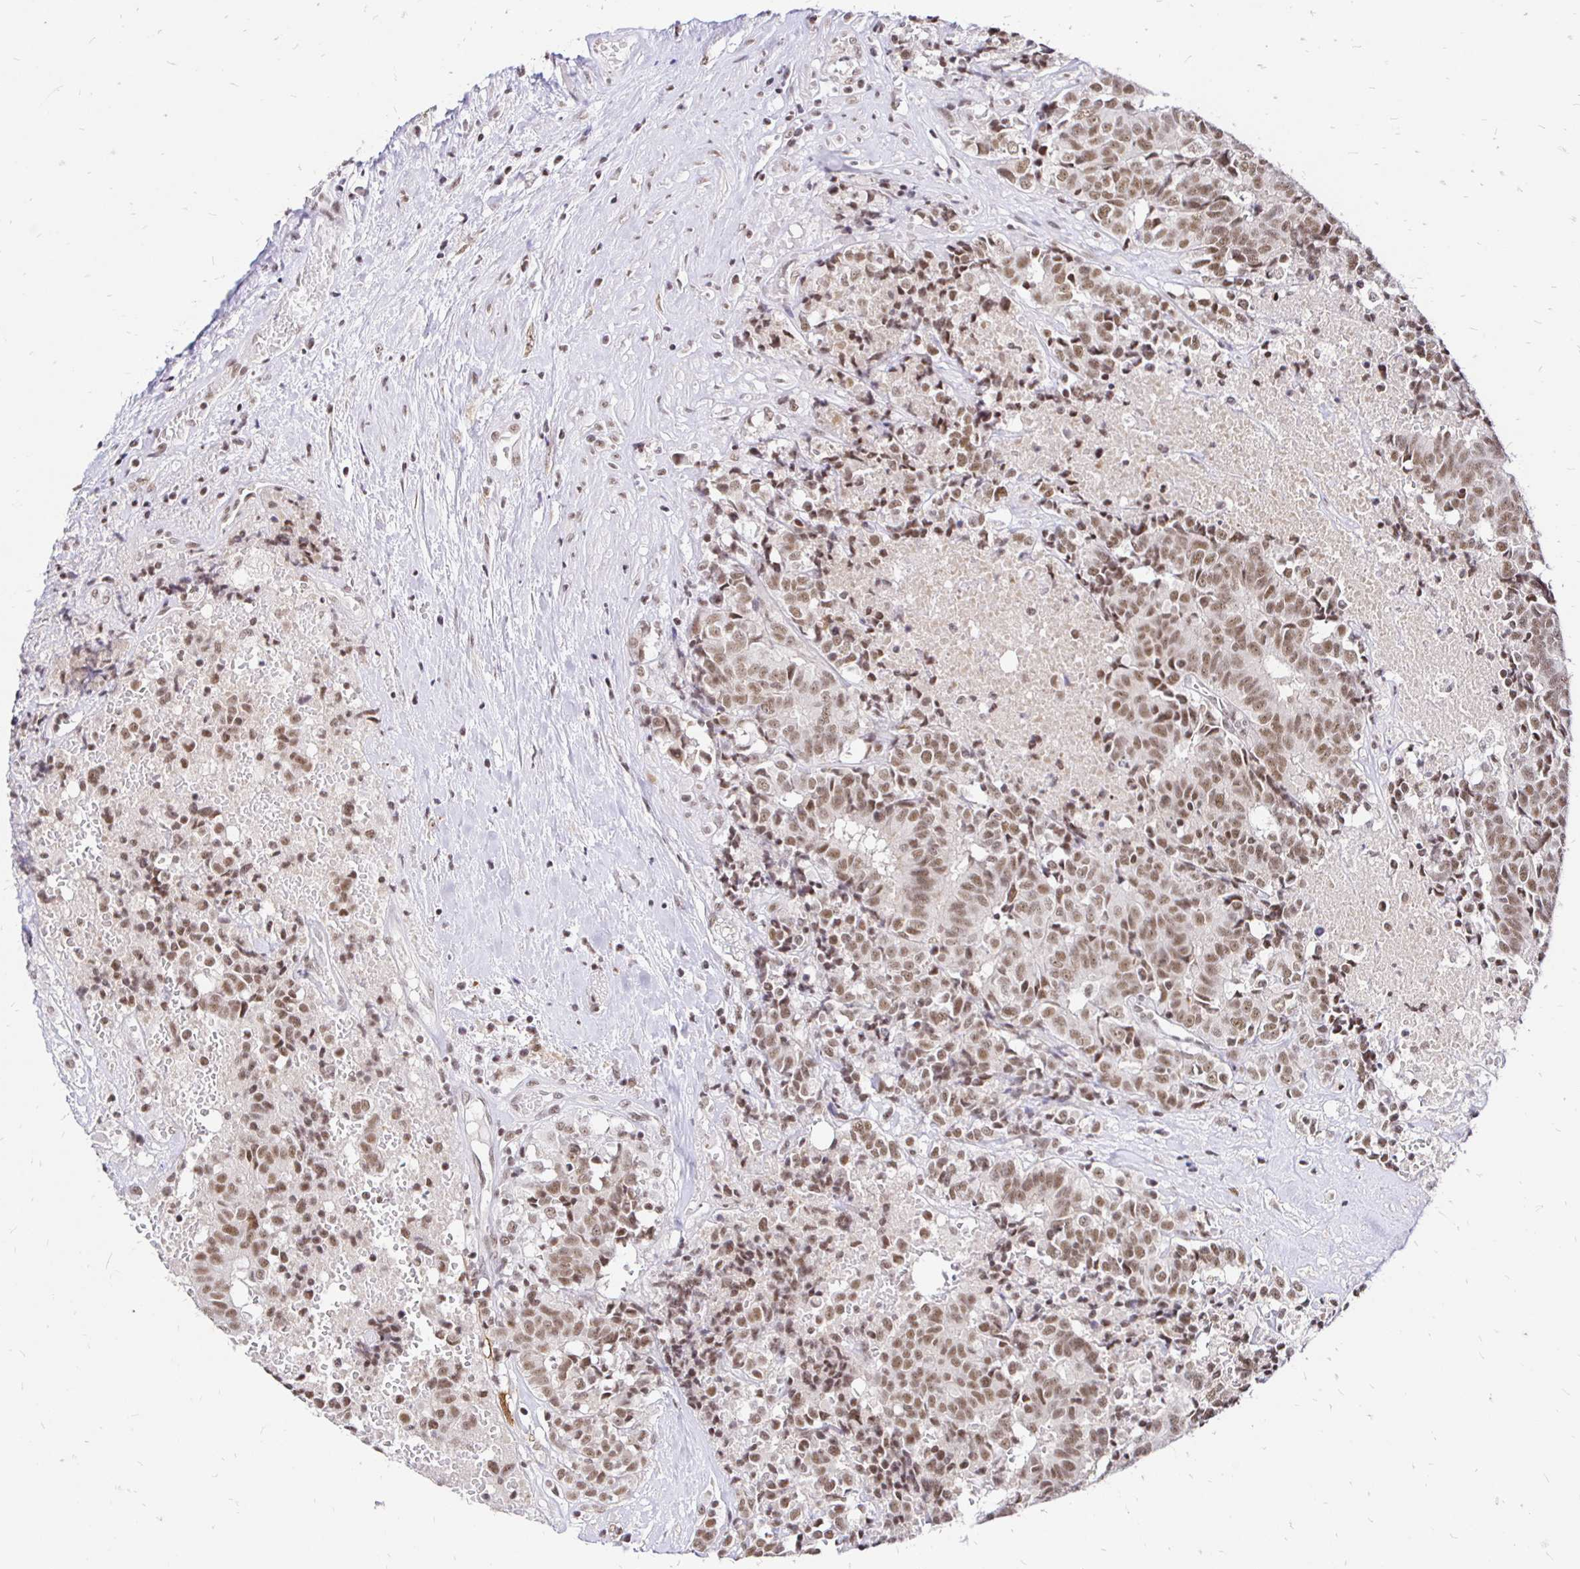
{"staining": {"intensity": "moderate", "quantity": ">75%", "location": "nuclear"}, "tissue": "prostate cancer", "cell_type": "Tumor cells", "image_type": "cancer", "snomed": [{"axis": "morphology", "description": "Adenocarcinoma, High grade"}, {"axis": "topography", "description": "Prostate and seminal vesicle, NOS"}], "caption": "About >75% of tumor cells in prostate cancer (high-grade adenocarcinoma) demonstrate moderate nuclear protein staining as visualized by brown immunohistochemical staining.", "gene": "SIN3A", "patient": {"sex": "male", "age": 60}}